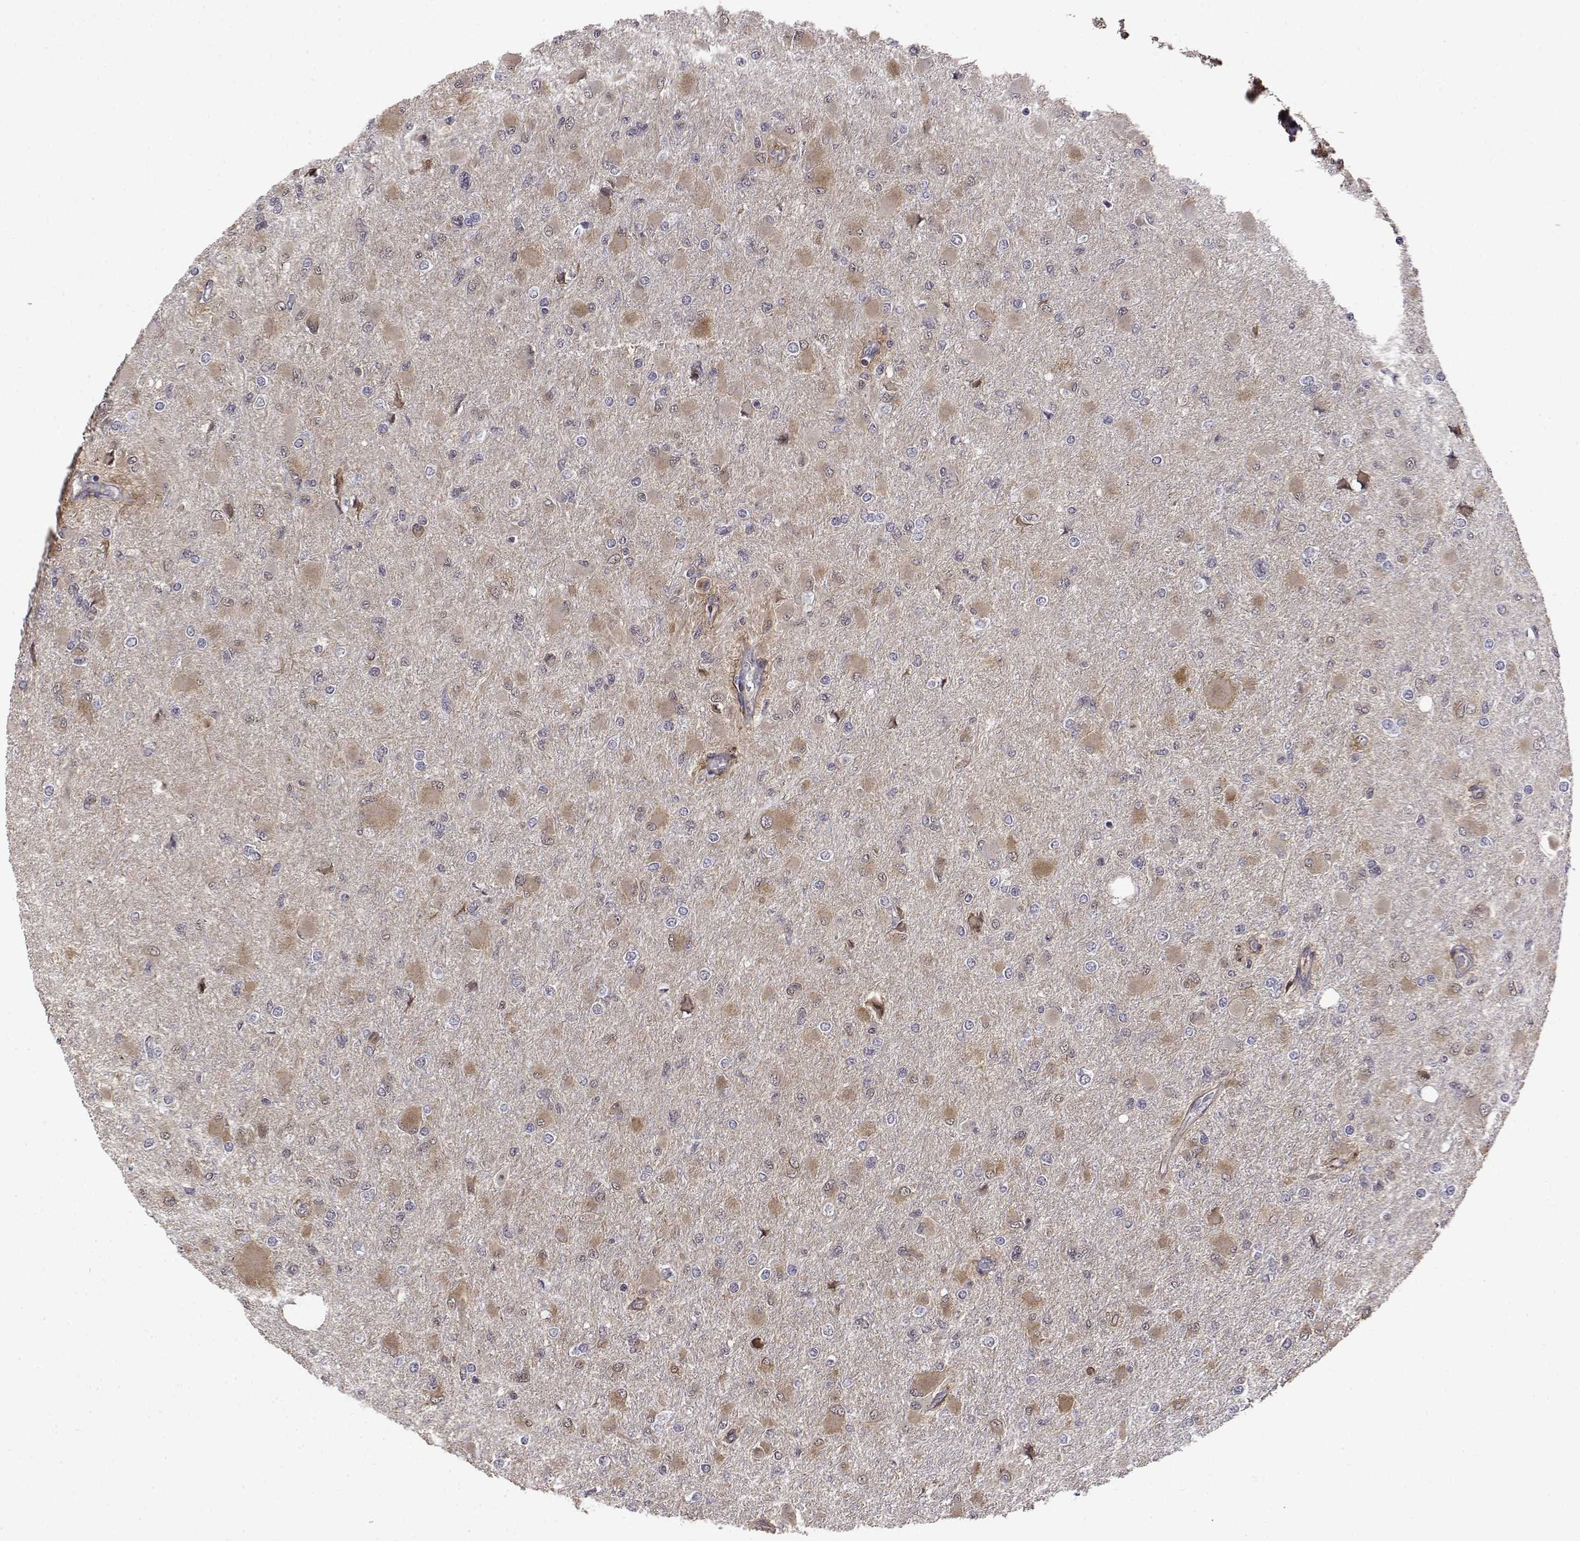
{"staining": {"intensity": "negative", "quantity": "none", "location": "none"}, "tissue": "glioma", "cell_type": "Tumor cells", "image_type": "cancer", "snomed": [{"axis": "morphology", "description": "Glioma, malignant, High grade"}, {"axis": "topography", "description": "Cerebral cortex"}], "caption": "Tumor cells show no significant protein expression in malignant glioma (high-grade).", "gene": "ITGA7", "patient": {"sex": "female", "age": 36}}